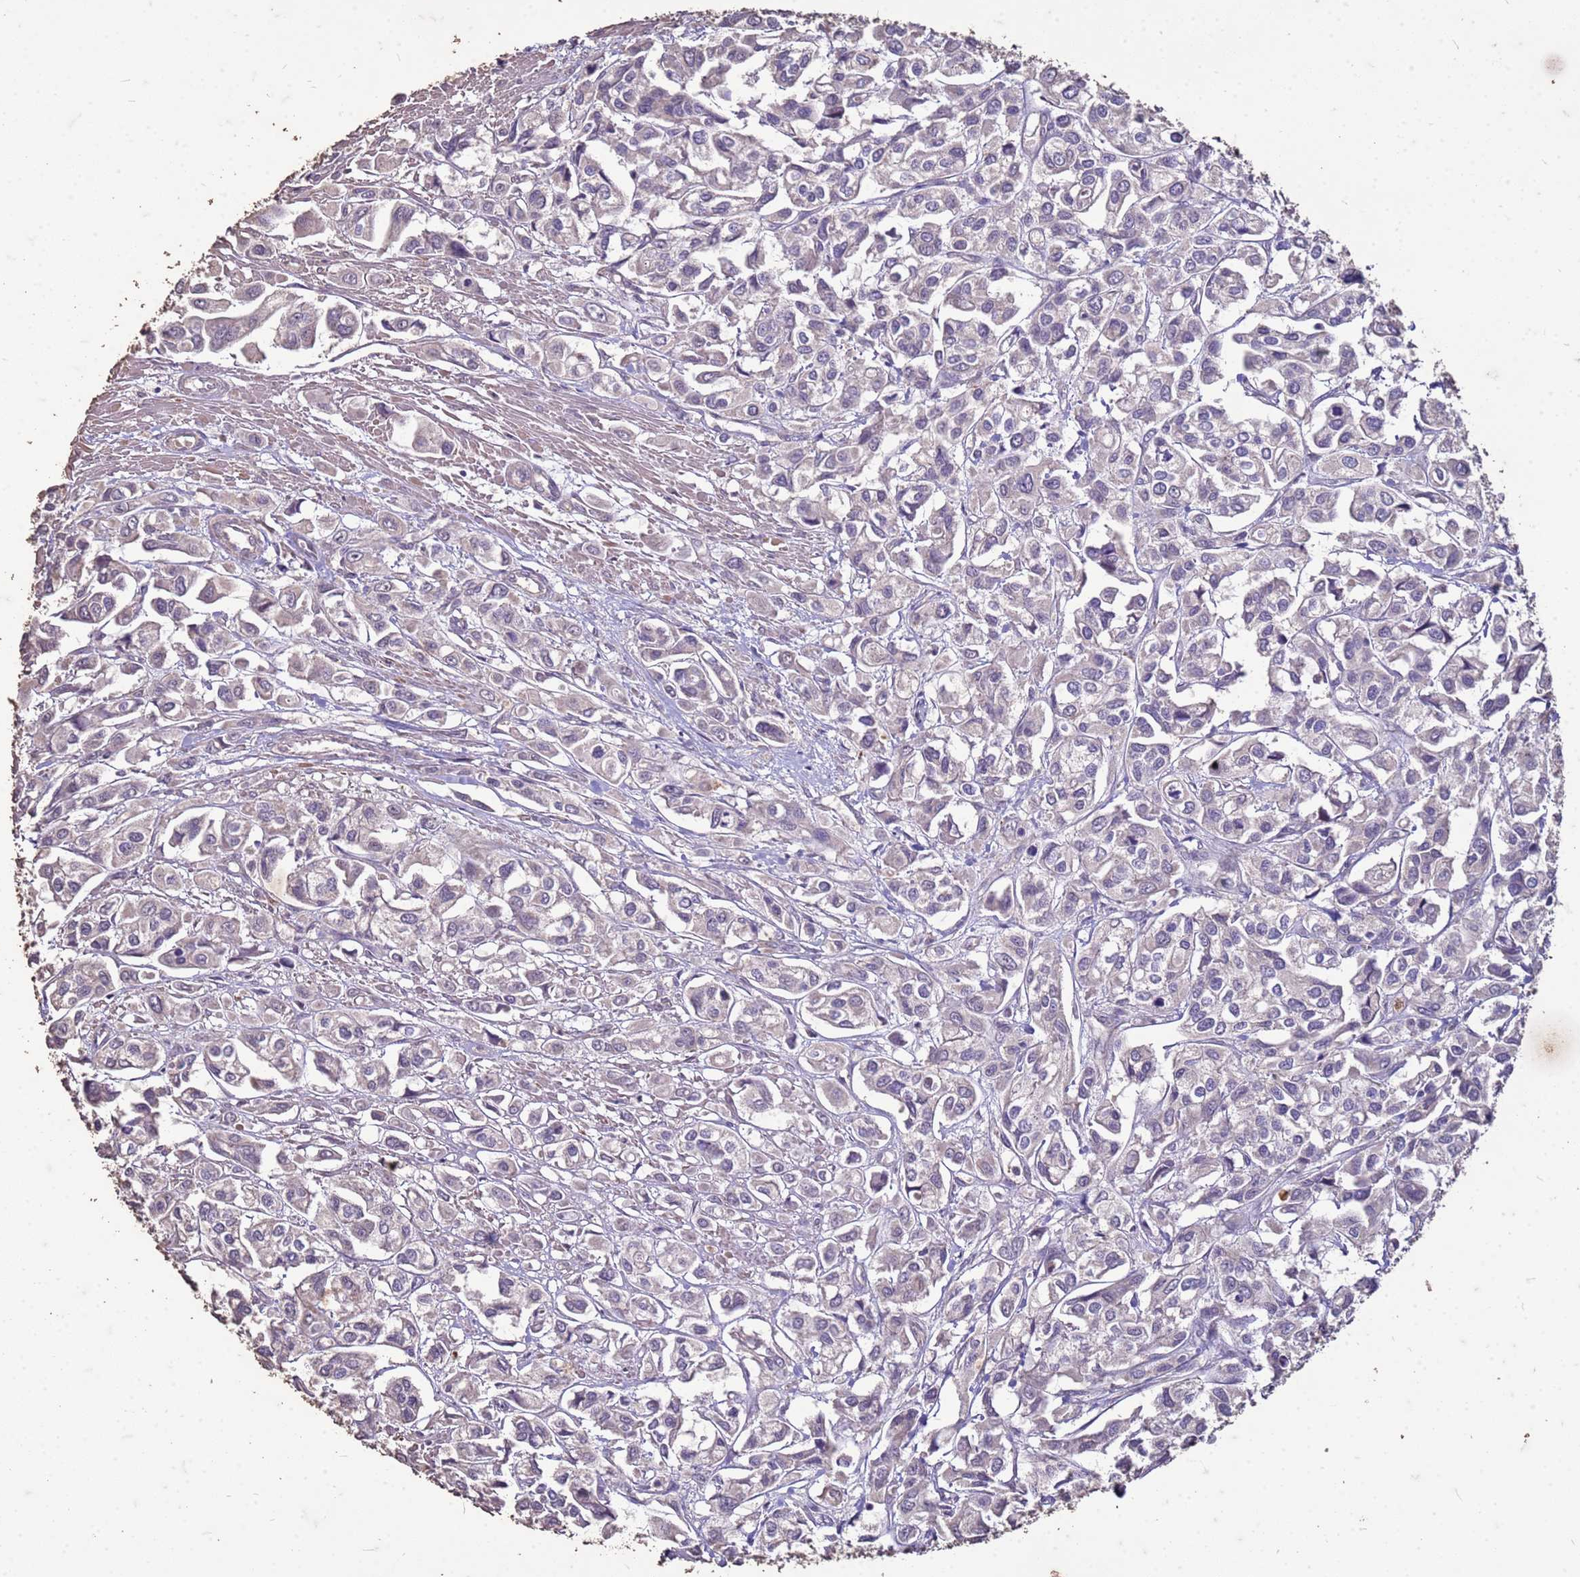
{"staining": {"intensity": "negative", "quantity": "none", "location": "none"}, "tissue": "urothelial cancer", "cell_type": "Tumor cells", "image_type": "cancer", "snomed": [{"axis": "morphology", "description": "Urothelial carcinoma, High grade"}, {"axis": "topography", "description": "Urinary bladder"}], "caption": "Urothelial carcinoma (high-grade) was stained to show a protein in brown. There is no significant expression in tumor cells.", "gene": "FAM184B", "patient": {"sex": "male", "age": 67}}